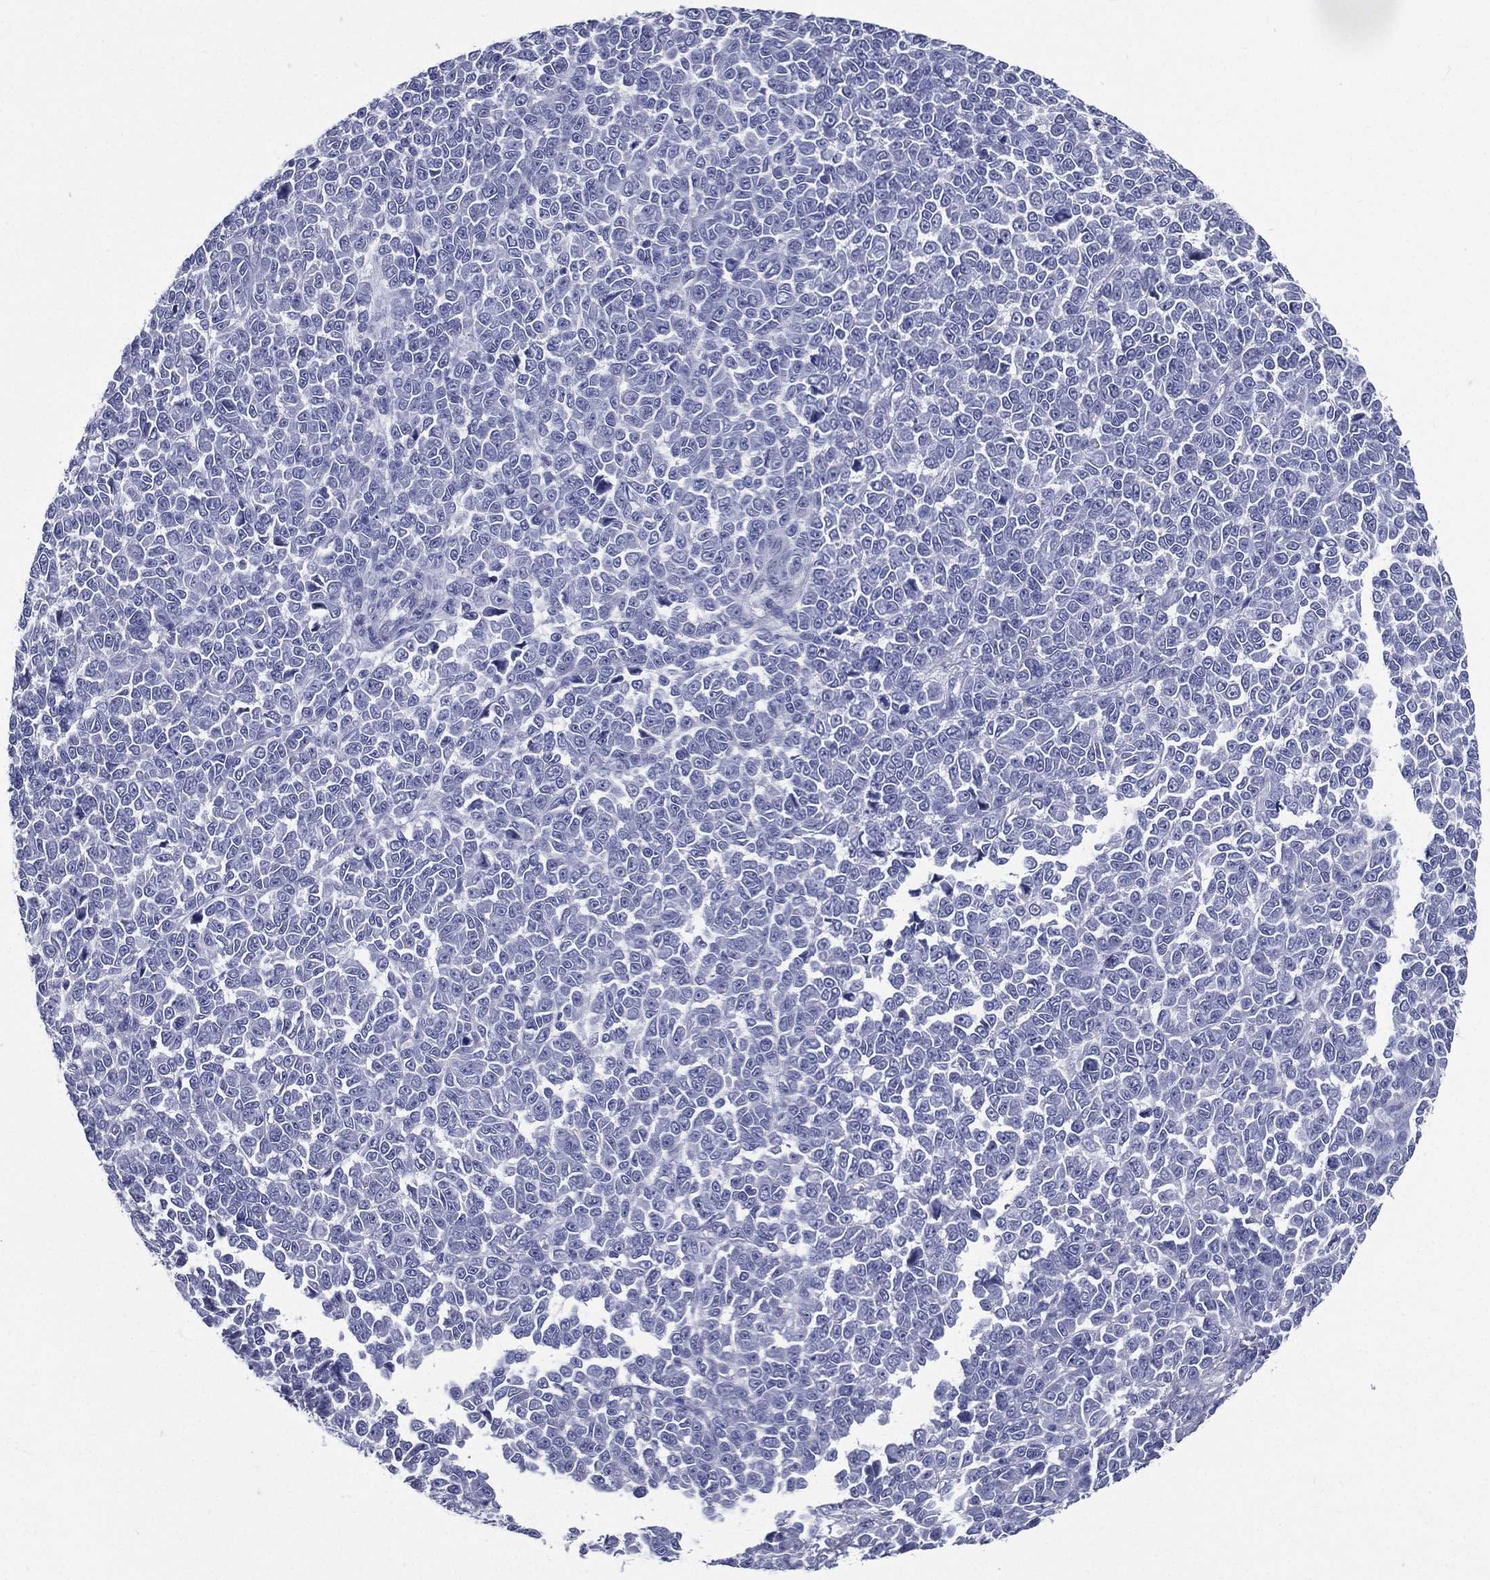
{"staining": {"intensity": "negative", "quantity": "none", "location": "none"}, "tissue": "melanoma", "cell_type": "Tumor cells", "image_type": "cancer", "snomed": [{"axis": "morphology", "description": "Malignant melanoma, NOS"}, {"axis": "topography", "description": "Skin"}], "caption": "Immunohistochemistry of malignant melanoma exhibits no positivity in tumor cells.", "gene": "DPYS", "patient": {"sex": "female", "age": 95}}